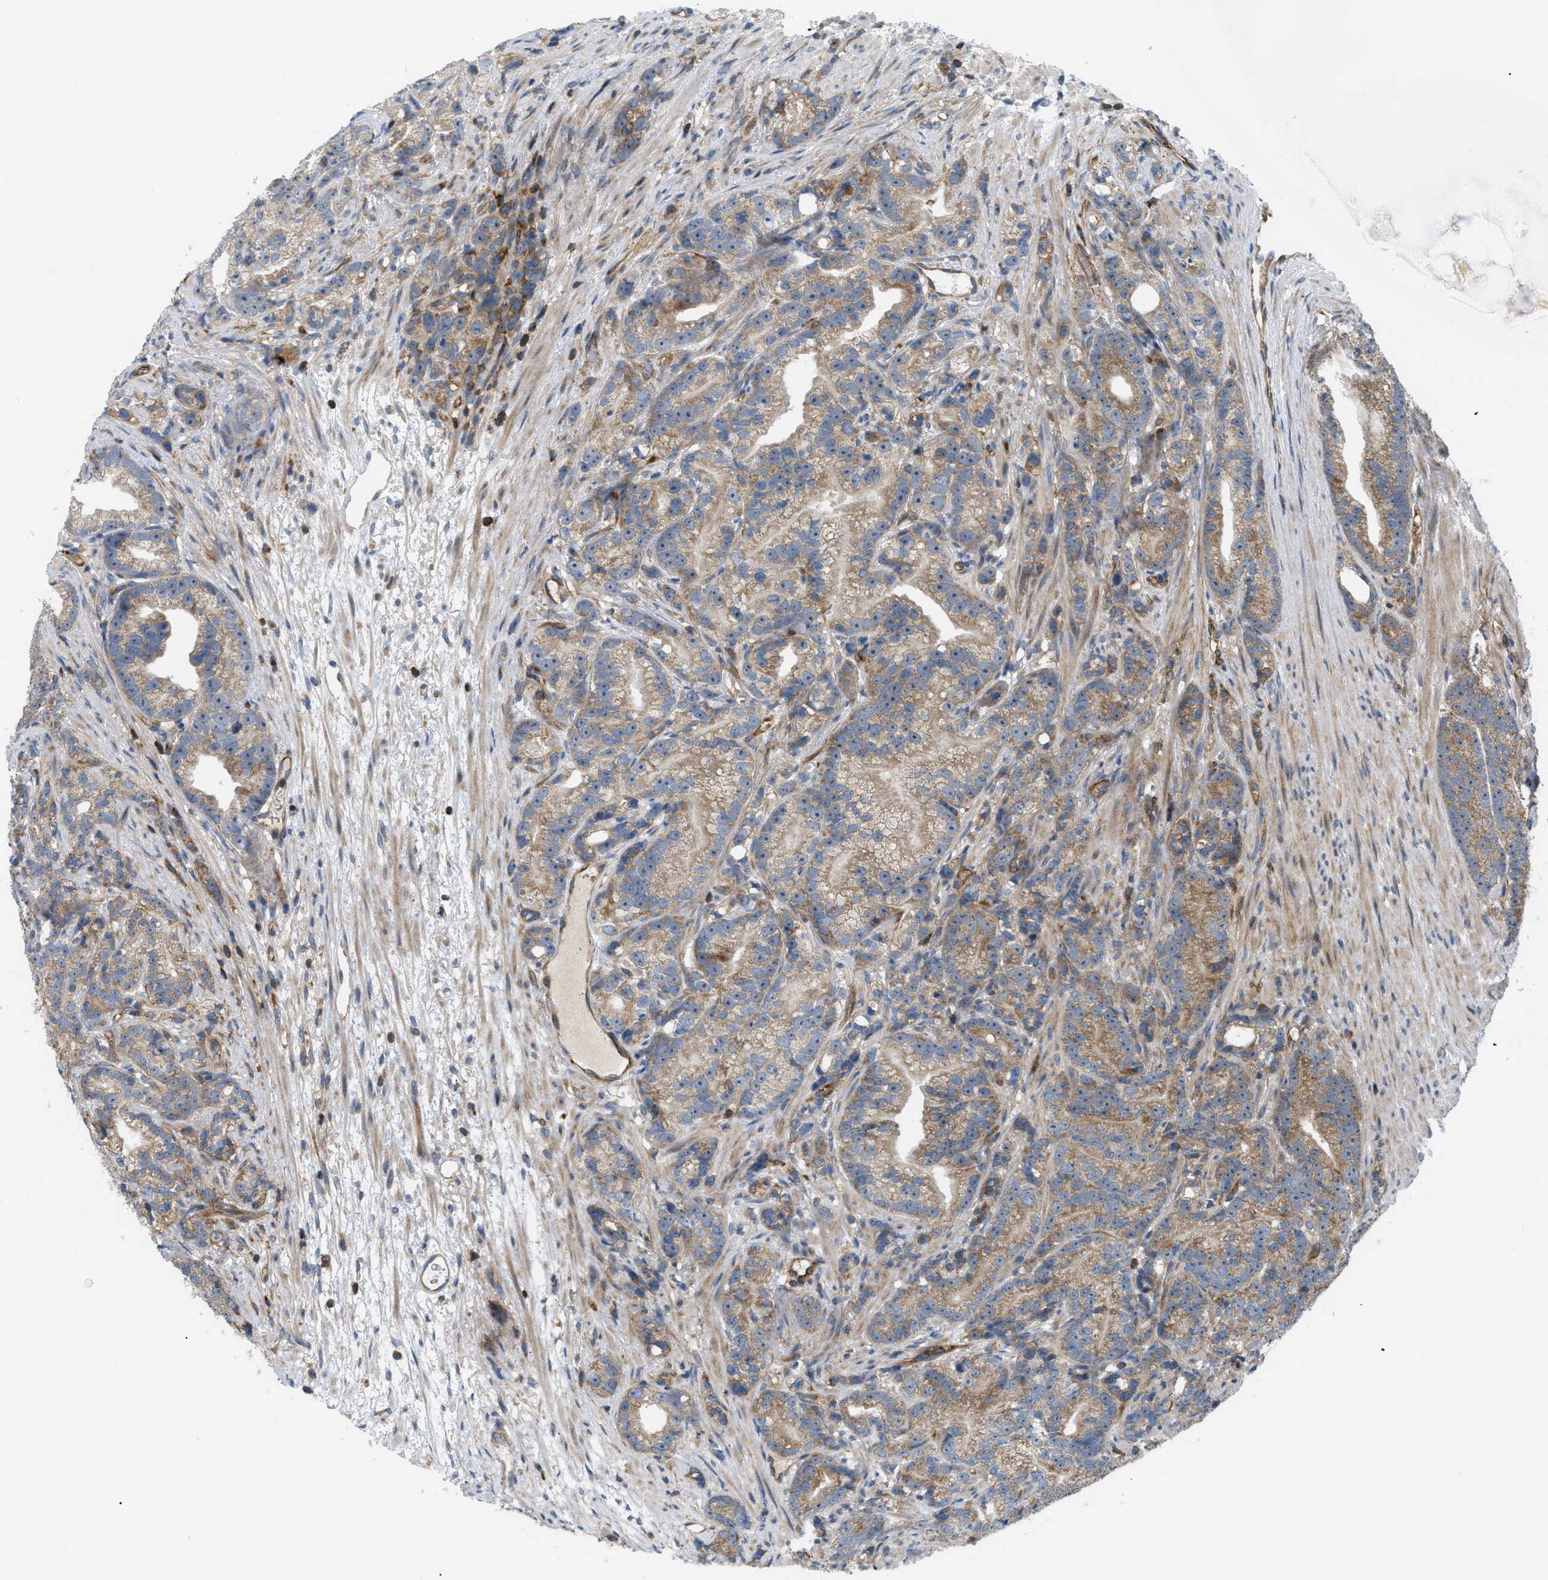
{"staining": {"intensity": "moderate", "quantity": "25%-75%", "location": "cytoplasmic/membranous"}, "tissue": "prostate cancer", "cell_type": "Tumor cells", "image_type": "cancer", "snomed": [{"axis": "morphology", "description": "Adenocarcinoma, Low grade"}, {"axis": "topography", "description": "Prostate"}], "caption": "Protein staining of prostate cancer tissue reveals moderate cytoplasmic/membranous positivity in about 25%-75% of tumor cells.", "gene": "ATP2A3", "patient": {"sex": "male", "age": 89}}